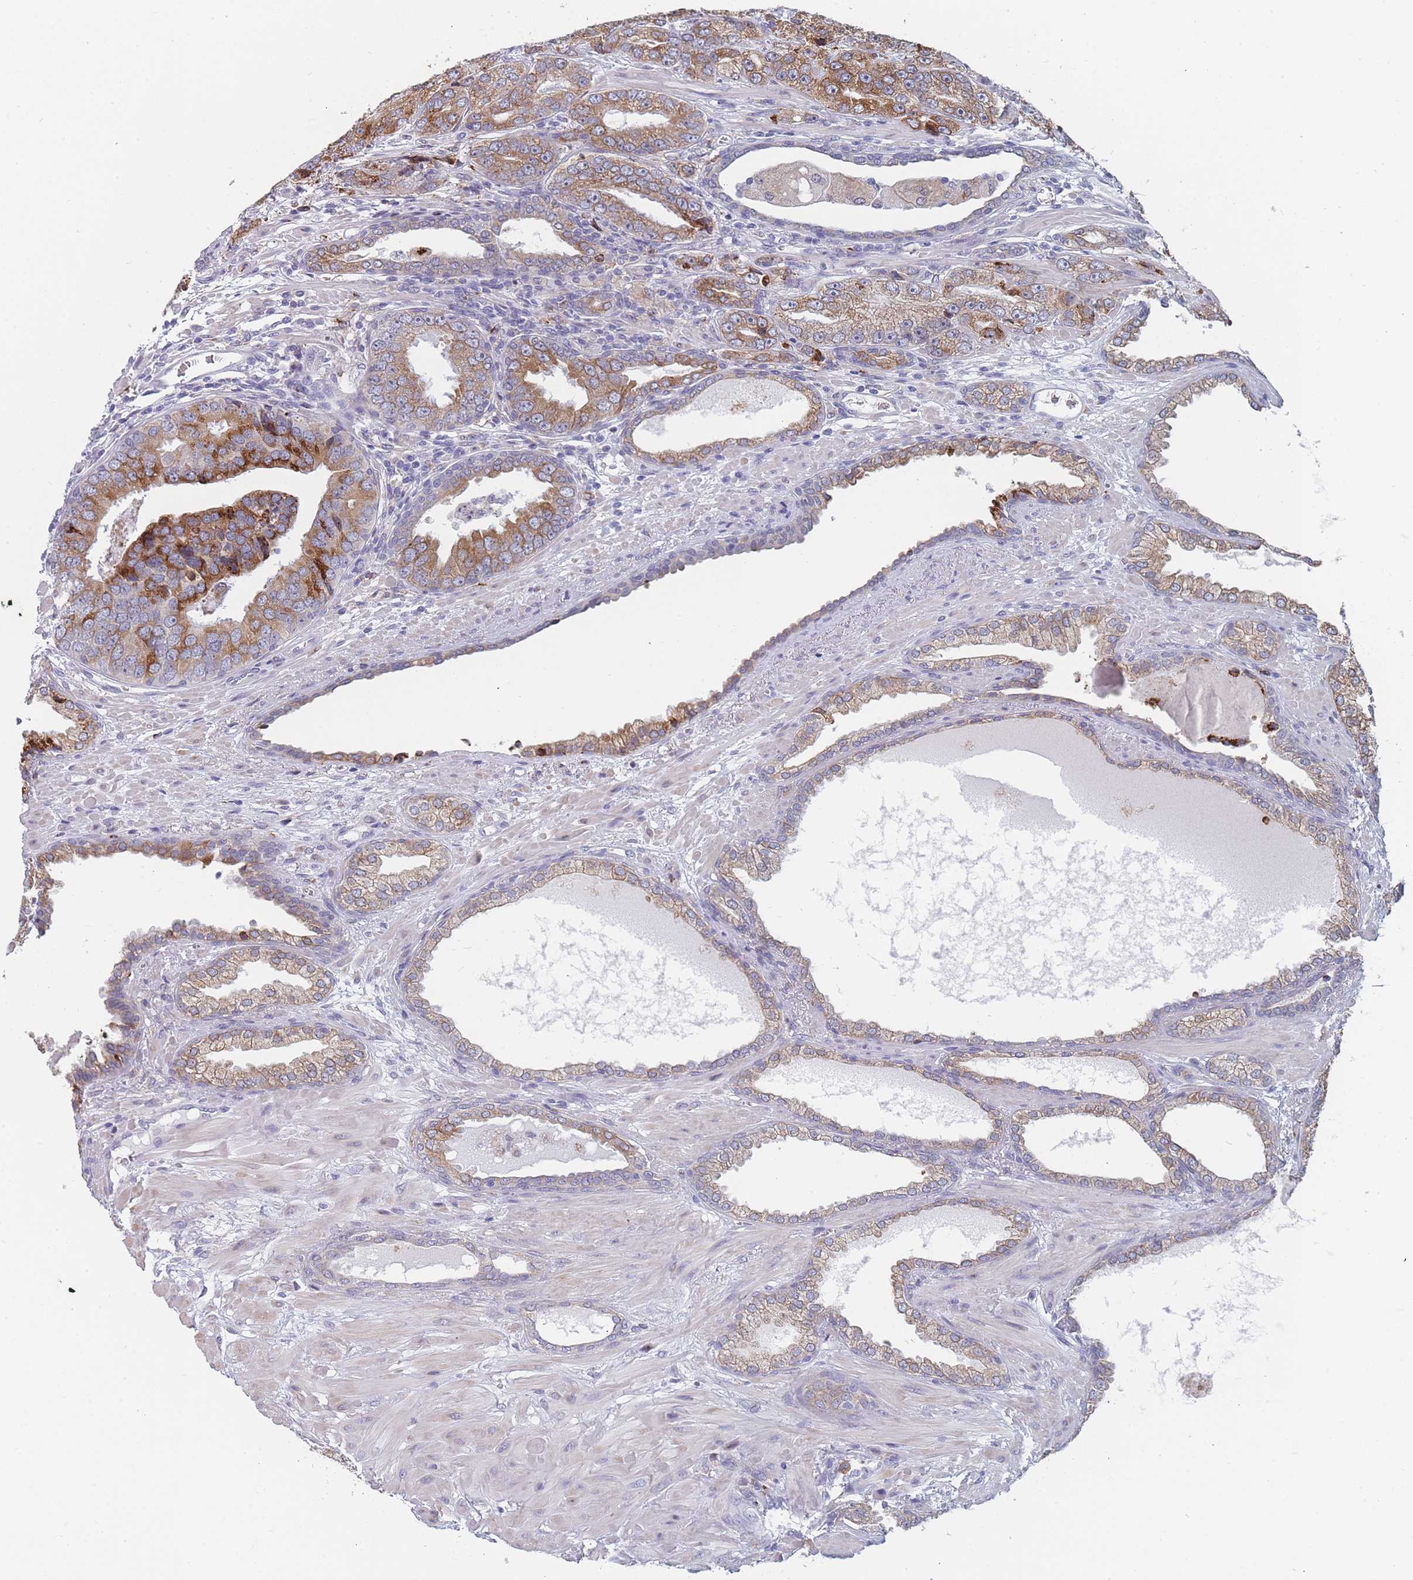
{"staining": {"intensity": "moderate", "quantity": ">75%", "location": "cytoplasmic/membranous"}, "tissue": "prostate cancer", "cell_type": "Tumor cells", "image_type": "cancer", "snomed": [{"axis": "morphology", "description": "Adenocarcinoma, High grade"}, {"axis": "topography", "description": "Prostate"}], "caption": "Tumor cells demonstrate medium levels of moderate cytoplasmic/membranous staining in about >75% of cells in human prostate cancer.", "gene": "TMED10", "patient": {"sex": "male", "age": 71}}